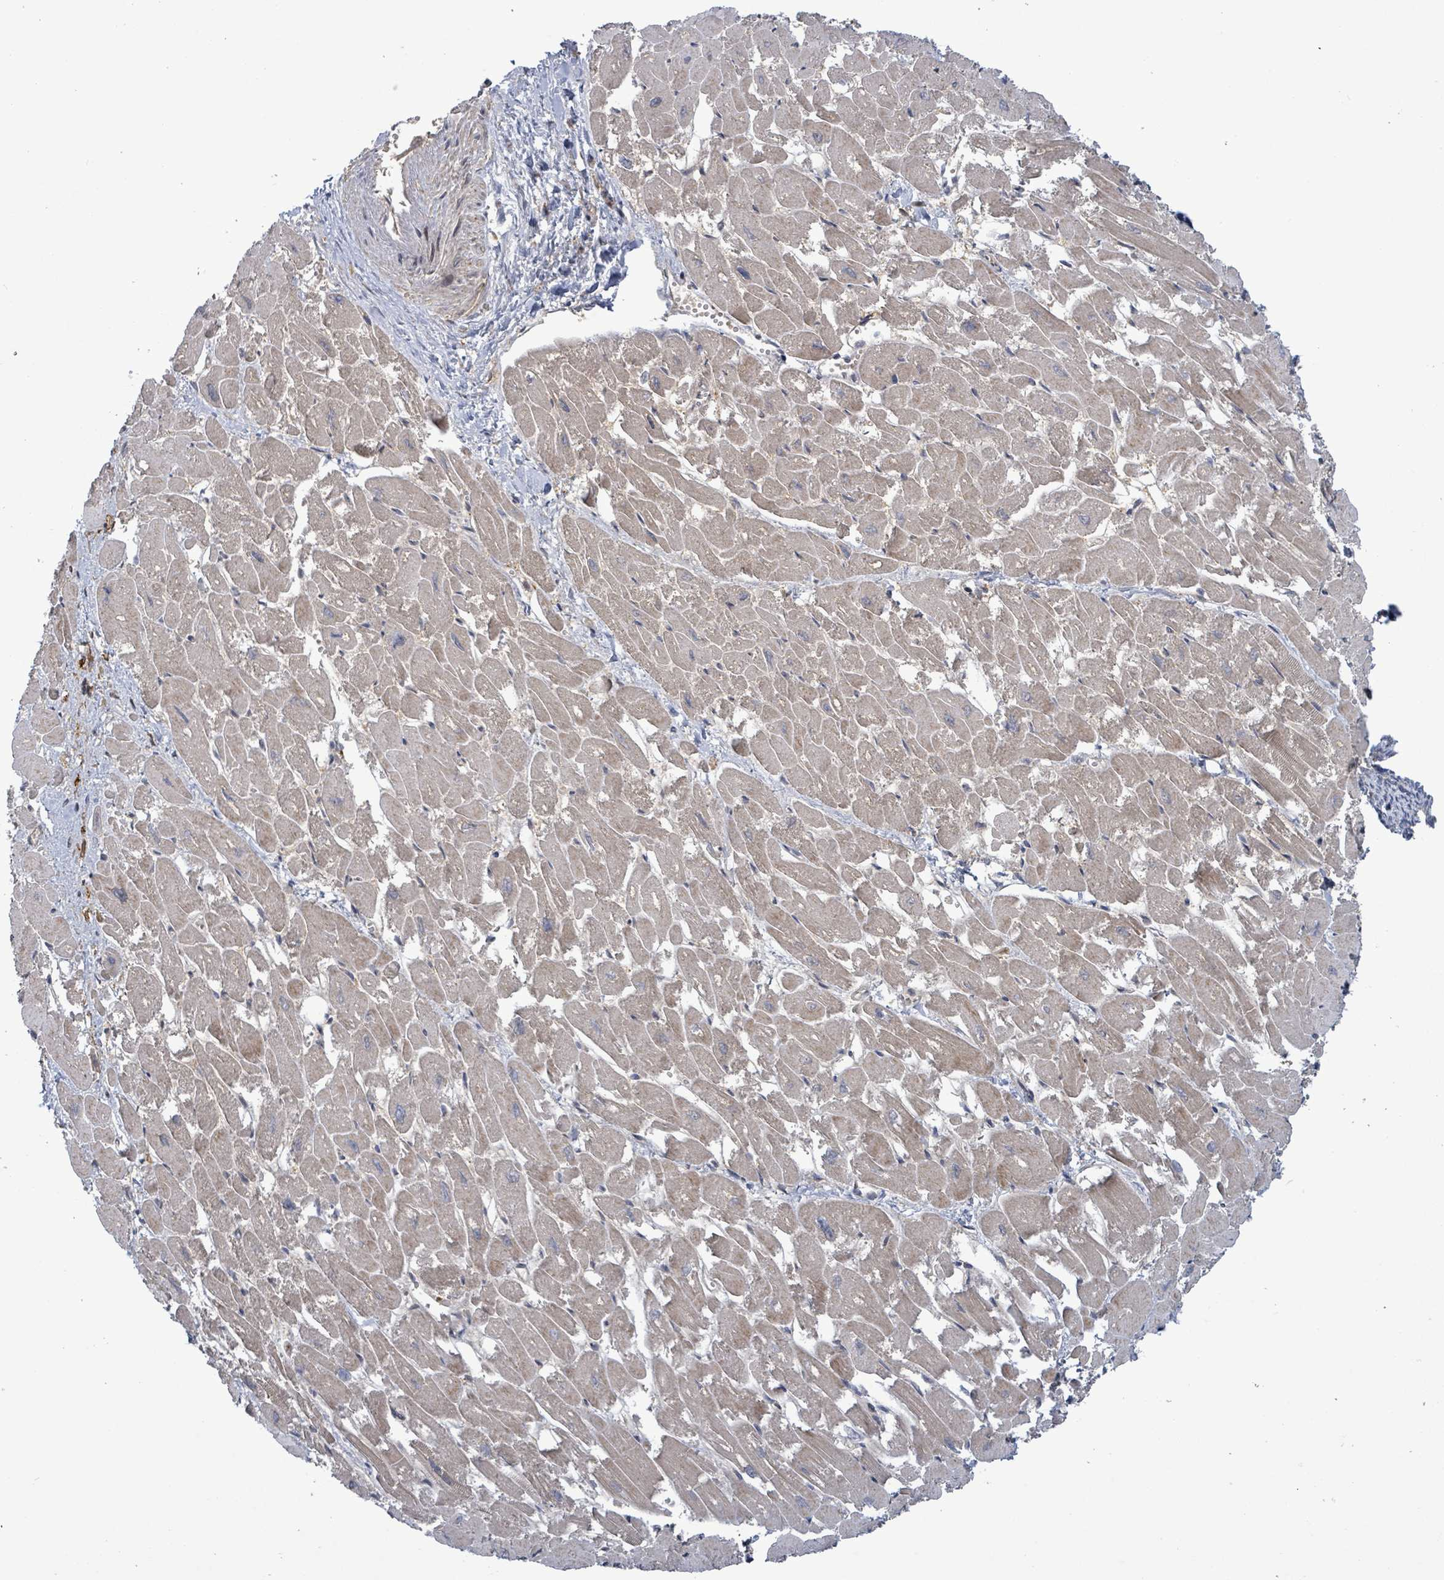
{"staining": {"intensity": "weak", "quantity": "<25%", "location": "cytoplasmic/membranous"}, "tissue": "heart muscle", "cell_type": "Cardiomyocytes", "image_type": "normal", "snomed": [{"axis": "morphology", "description": "Normal tissue, NOS"}, {"axis": "topography", "description": "Heart"}], "caption": "The IHC photomicrograph has no significant expression in cardiomyocytes of heart muscle.", "gene": "FBXO6", "patient": {"sex": "male", "age": 54}}